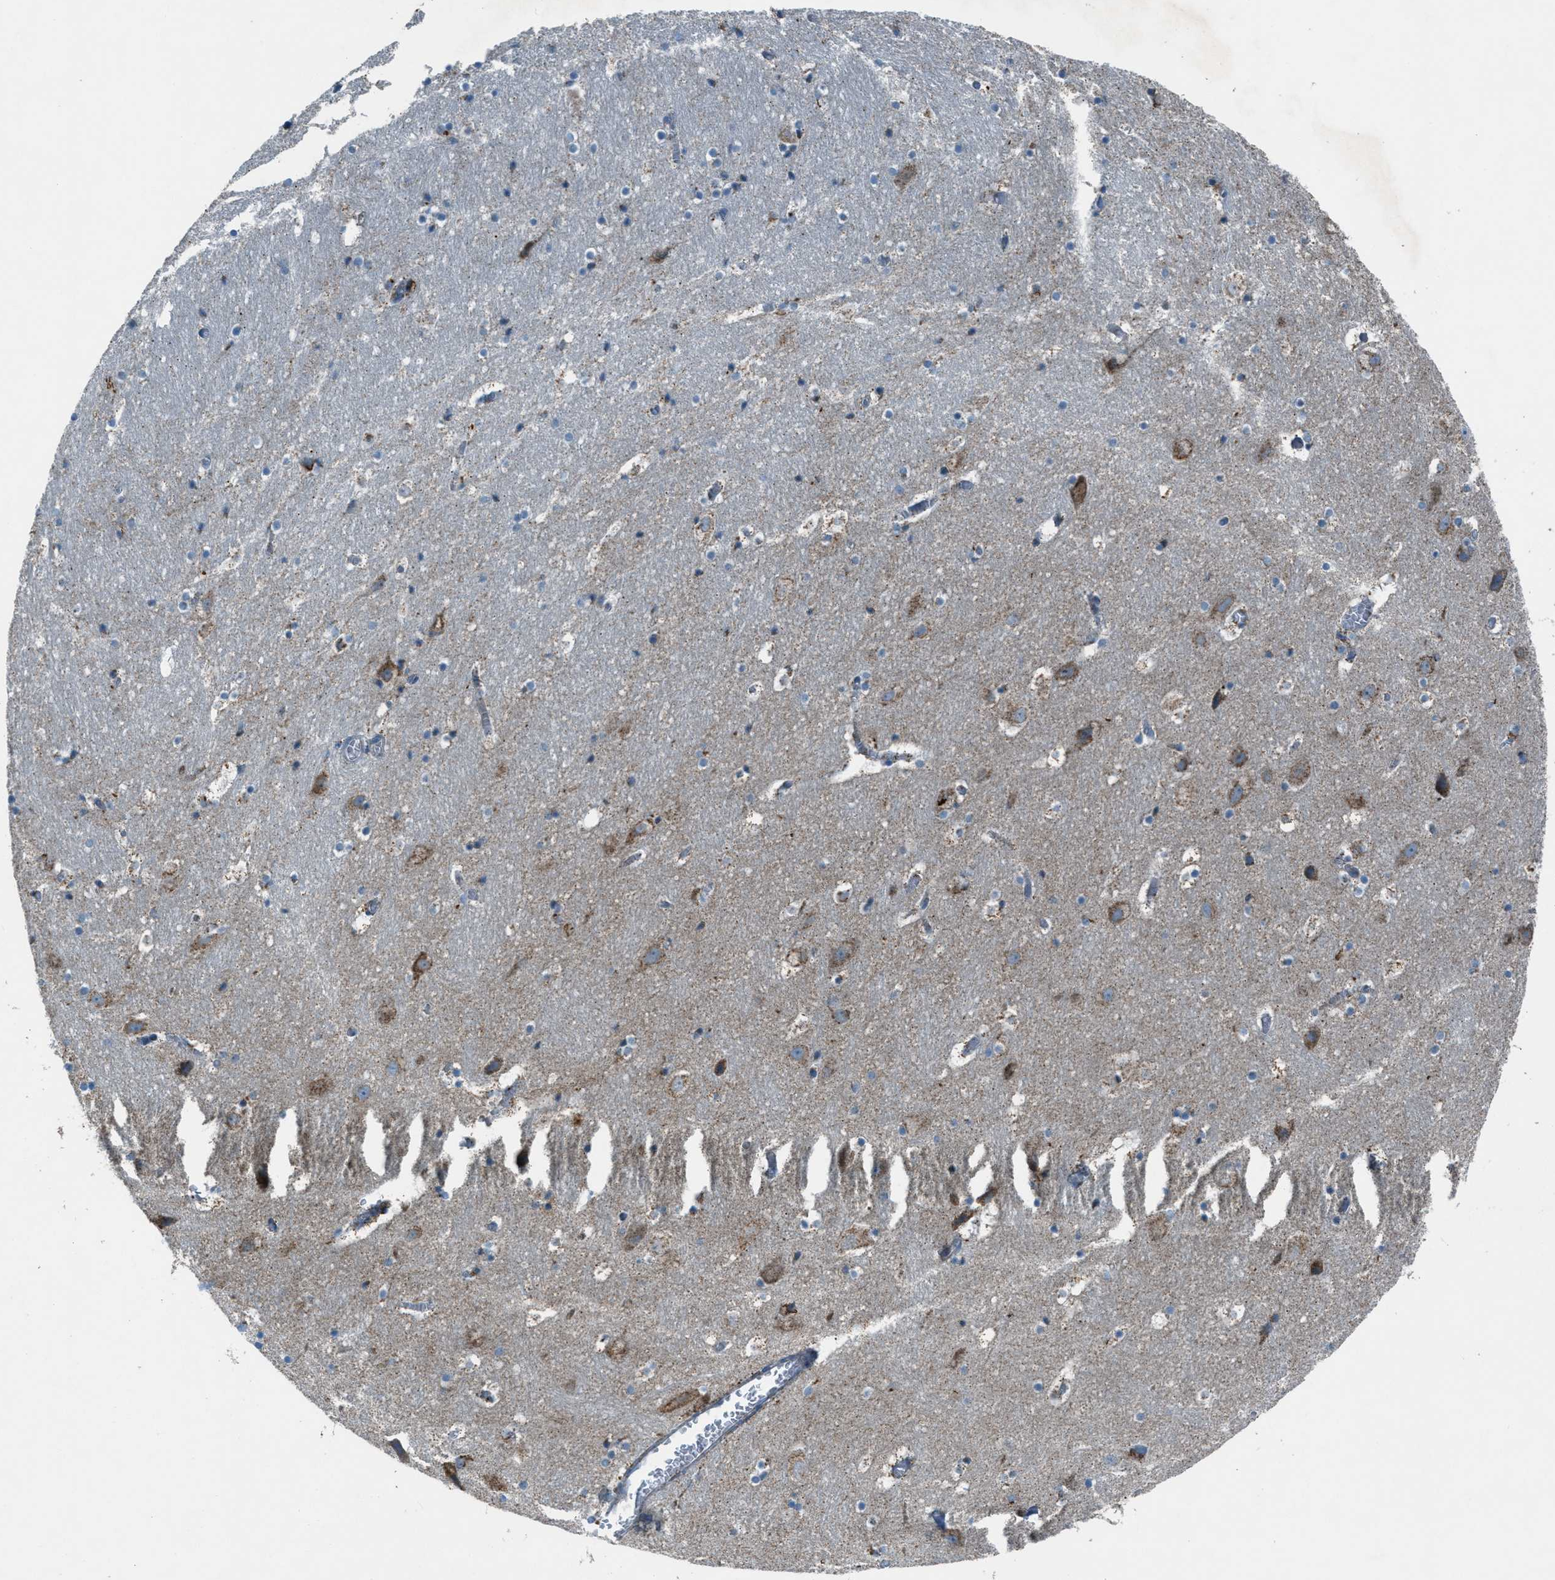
{"staining": {"intensity": "weak", "quantity": "<25%", "location": "cytoplasmic/membranous"}, "tissue": "hippocampus", "cell_type": "Glial cells", "image_type": "normal", "snomed": [{"axis": "morphology", "description": "Normal tissue, NOS"}, {"axis": "topography", "description": "Hippocampus"}], "caption": "Photomicrograph shows no significant protein expression in glial cells of unremarkable hippocampus. (DAB immunohistochemistry (IHC) with hematoxylin counter stain).", "gene": "BCKDK", "patient": {"sex": "male", "age": 45}}